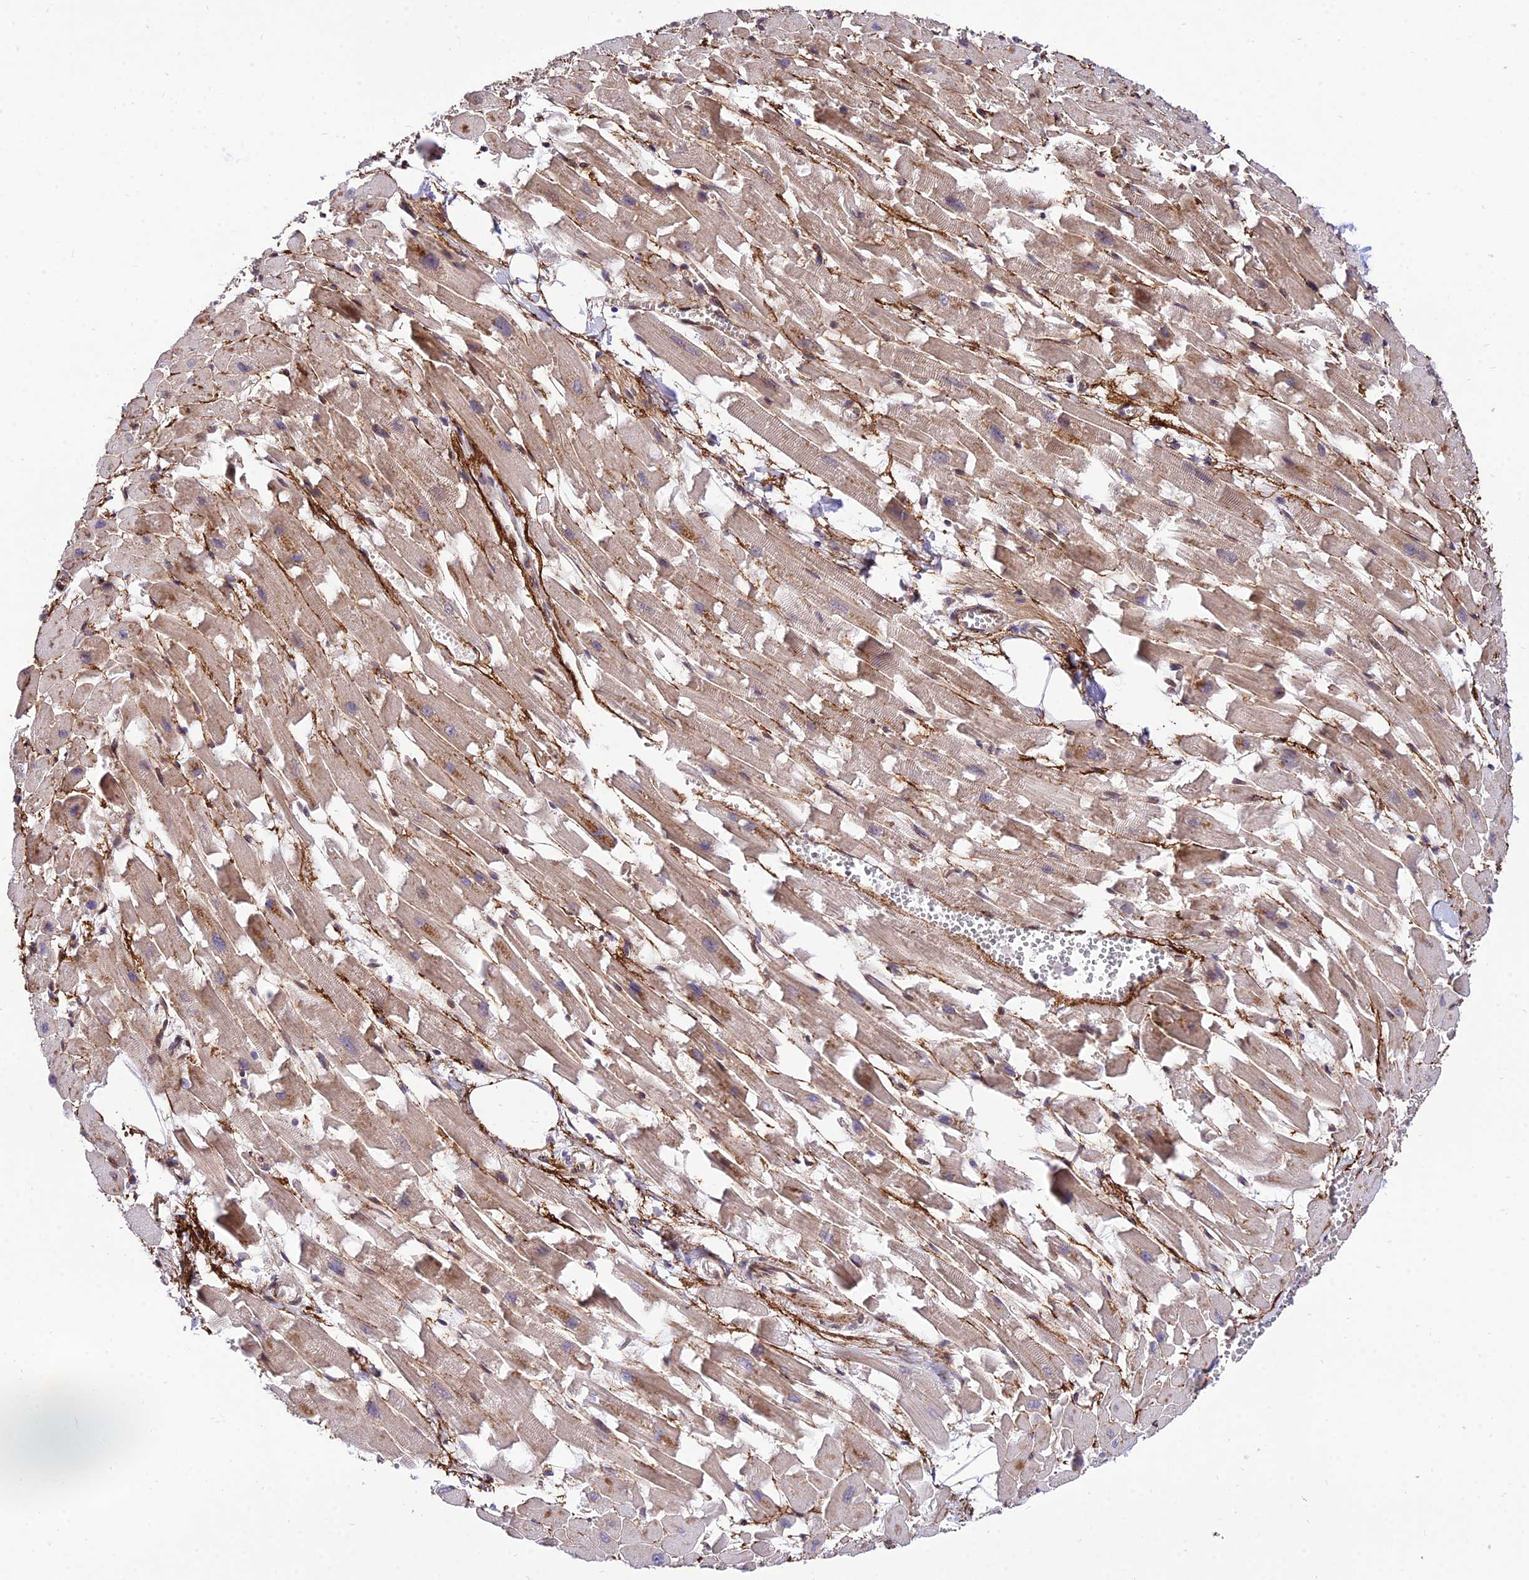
{"staining": {"intensity": "moderate", "quantity": ">75%", "location": "cytoplasmic/membranous"}, "tissue": "heart muscle", "cell_type": "Cardiomyocytes", "image_type": "normal", "snomed": [{"axis": "morphology", "description": "Normal tissue, NOS"}, {"axis": "topography", "description": "Heart"}], "caption": "A medium amount of moderate cytoplasmic/membranous expression is present in approximately >75% of cardiomyocytes in benign heart muscle. Immunohistochemistry (ihc) stains the protein of interest in brown and the nuclei are stained blue.", "gene": "SMG6", "patient": {"sex": "female", "age": 64}}